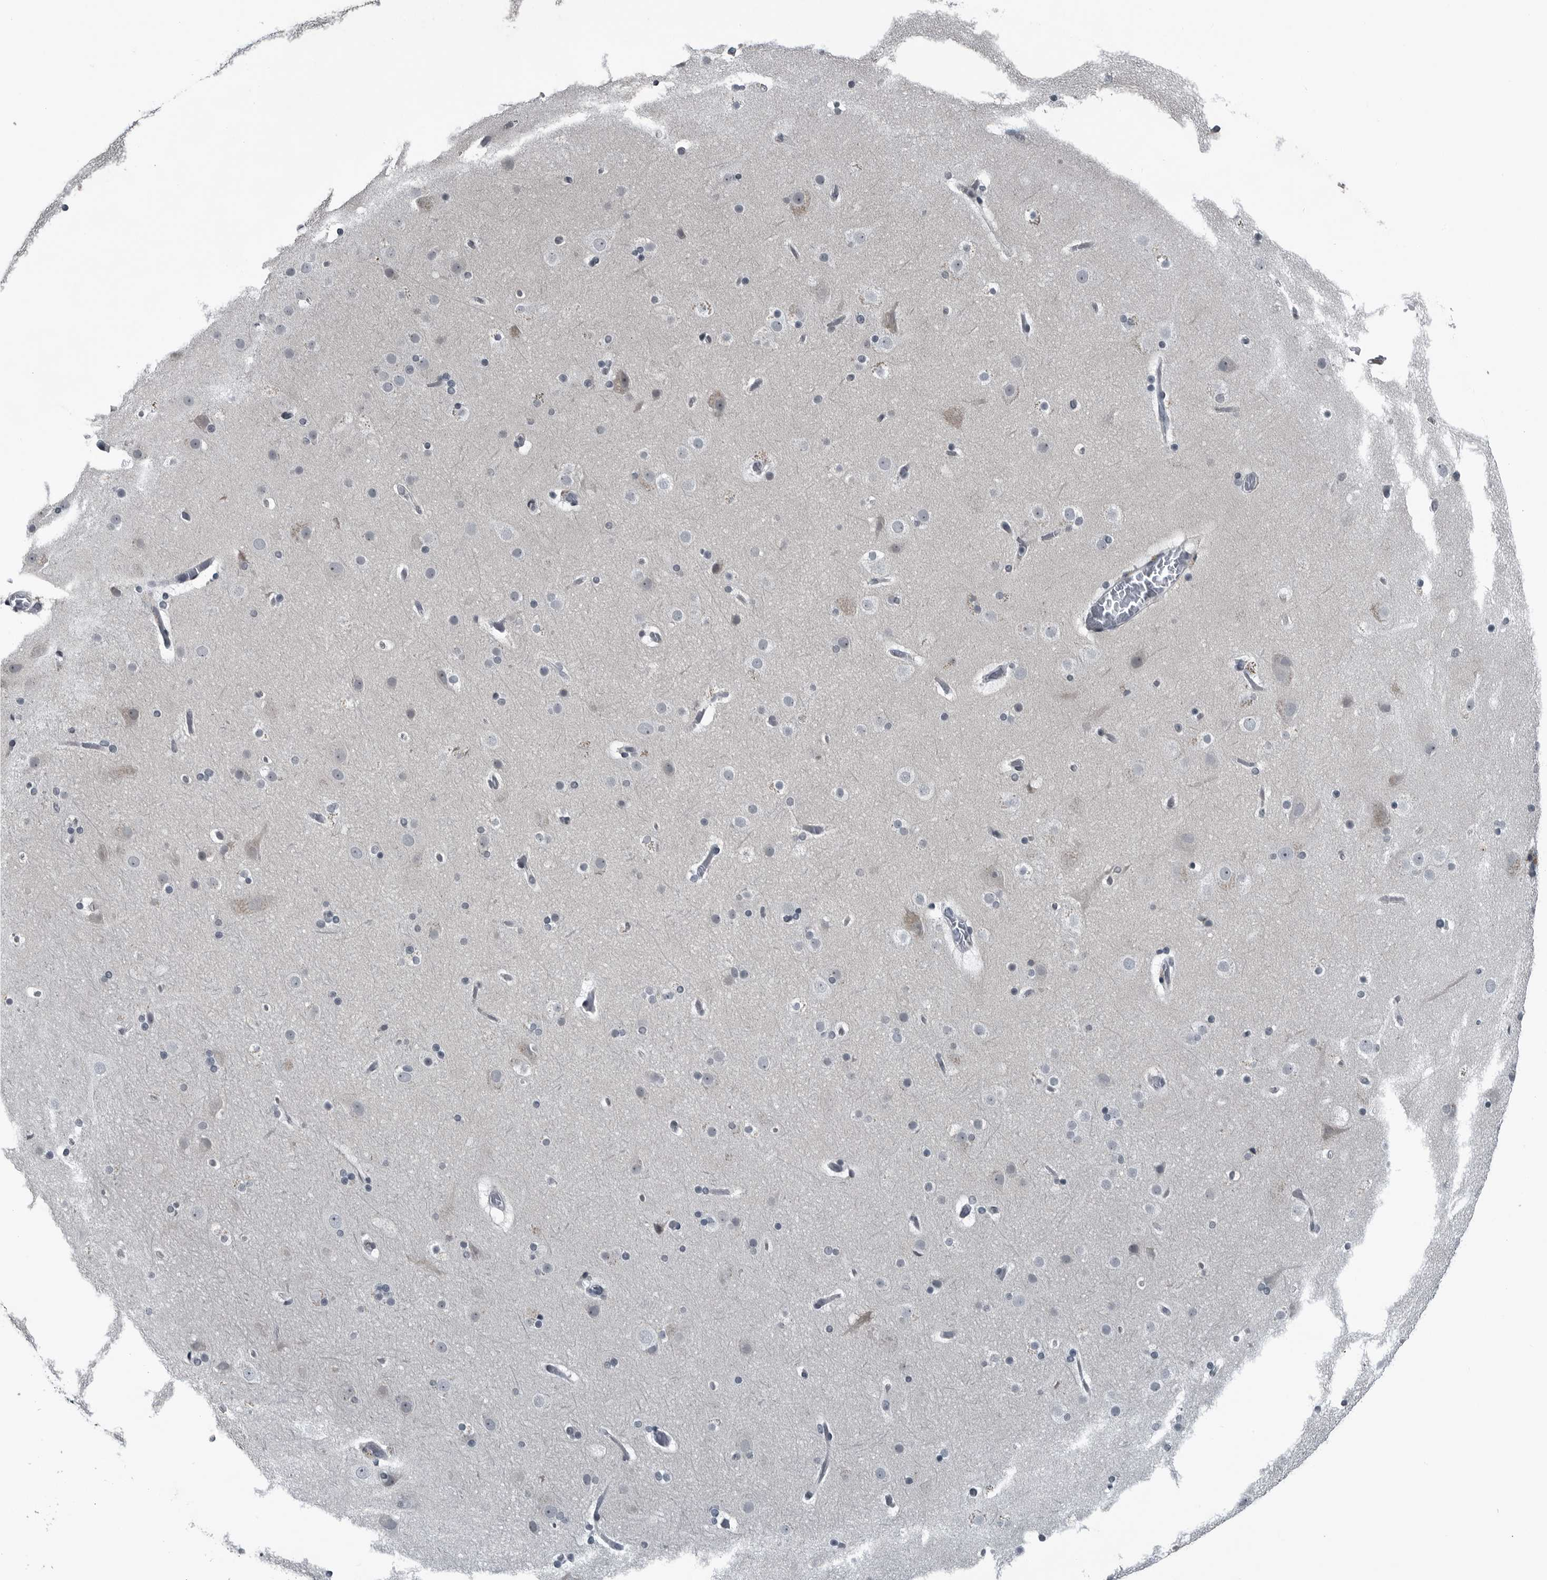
{"staining": {"intensity": "negative", "quantity": "none", "location": "none"}, "tissue": "cerebral cortex", "cell_type": "Endothelial cells", "image_type": "normal", "snomed": [{"axis": "morphology", "description": "Normal tissue, NOS"}, {"axis": "topography", "description": "Cerebral cortex"}], "caption": "Photomicrograph shows no protein expression in endothelial cells of normal cerebral cortex.", "gene": "DNAAF11", "patient": {"sex": "male", "age": 57}}